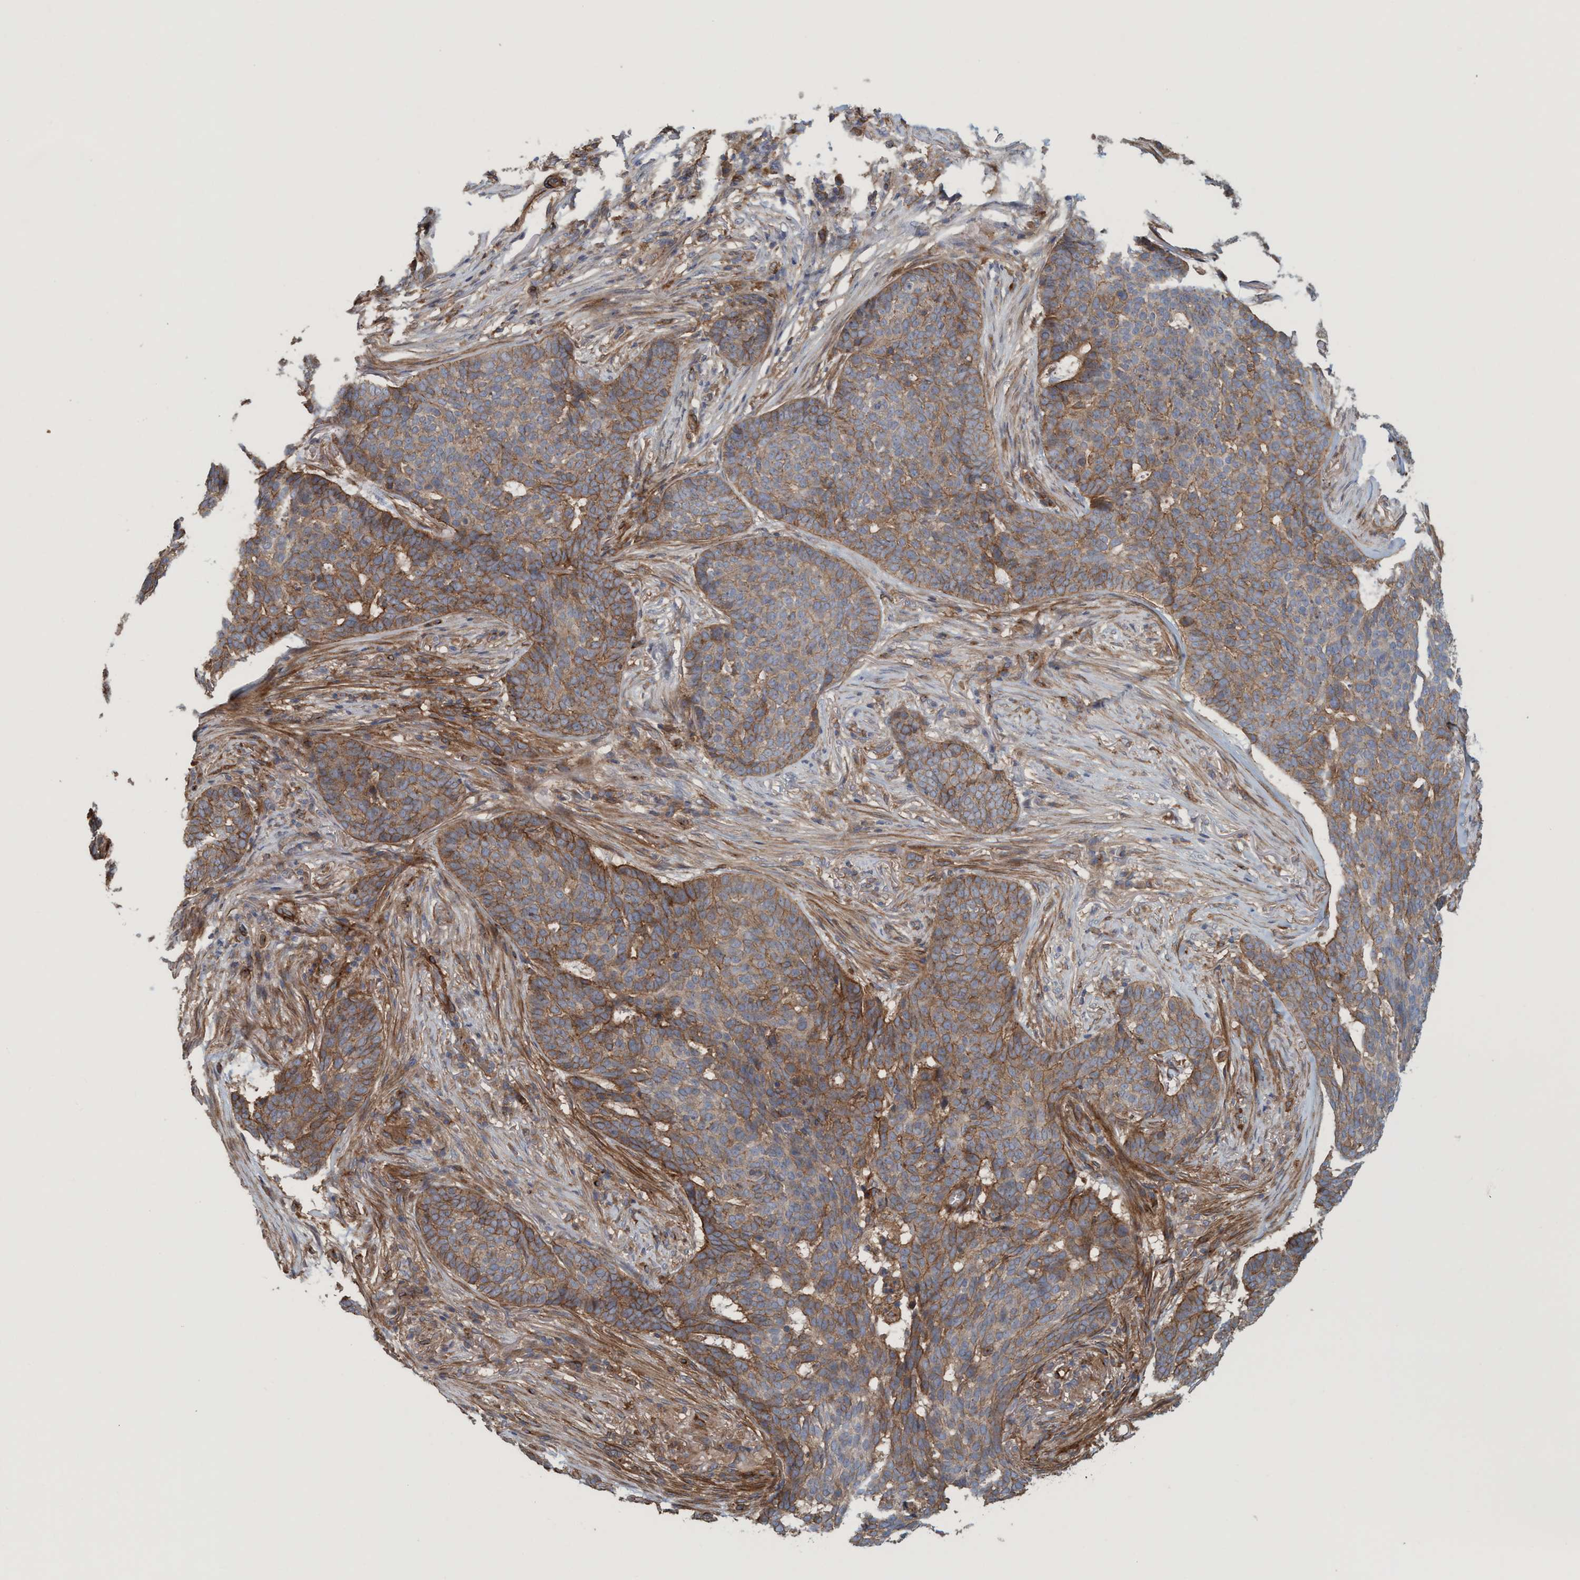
{"staining": {"intensity": "strong", "quantity": "25%-75%", "location": "cytoplasmic/membranous"}, "tissue": "skin cancer", "cell_type": "Tumor cells", "image_type": "cancer", "snomed": [{"axis": "morphology", "description": "Basal cell carcinoma"}, {"axis": "topography", "description": "Skin"}], "caption": "Immunohistochemical staining of skin basal cell carcinoma displays high levels of strong cytoplasmic/membranous positivity in approximately 25%-75% of tumor cells.", "gene": "SPECC1", "patient": {"sex": "male", "age": 85}}